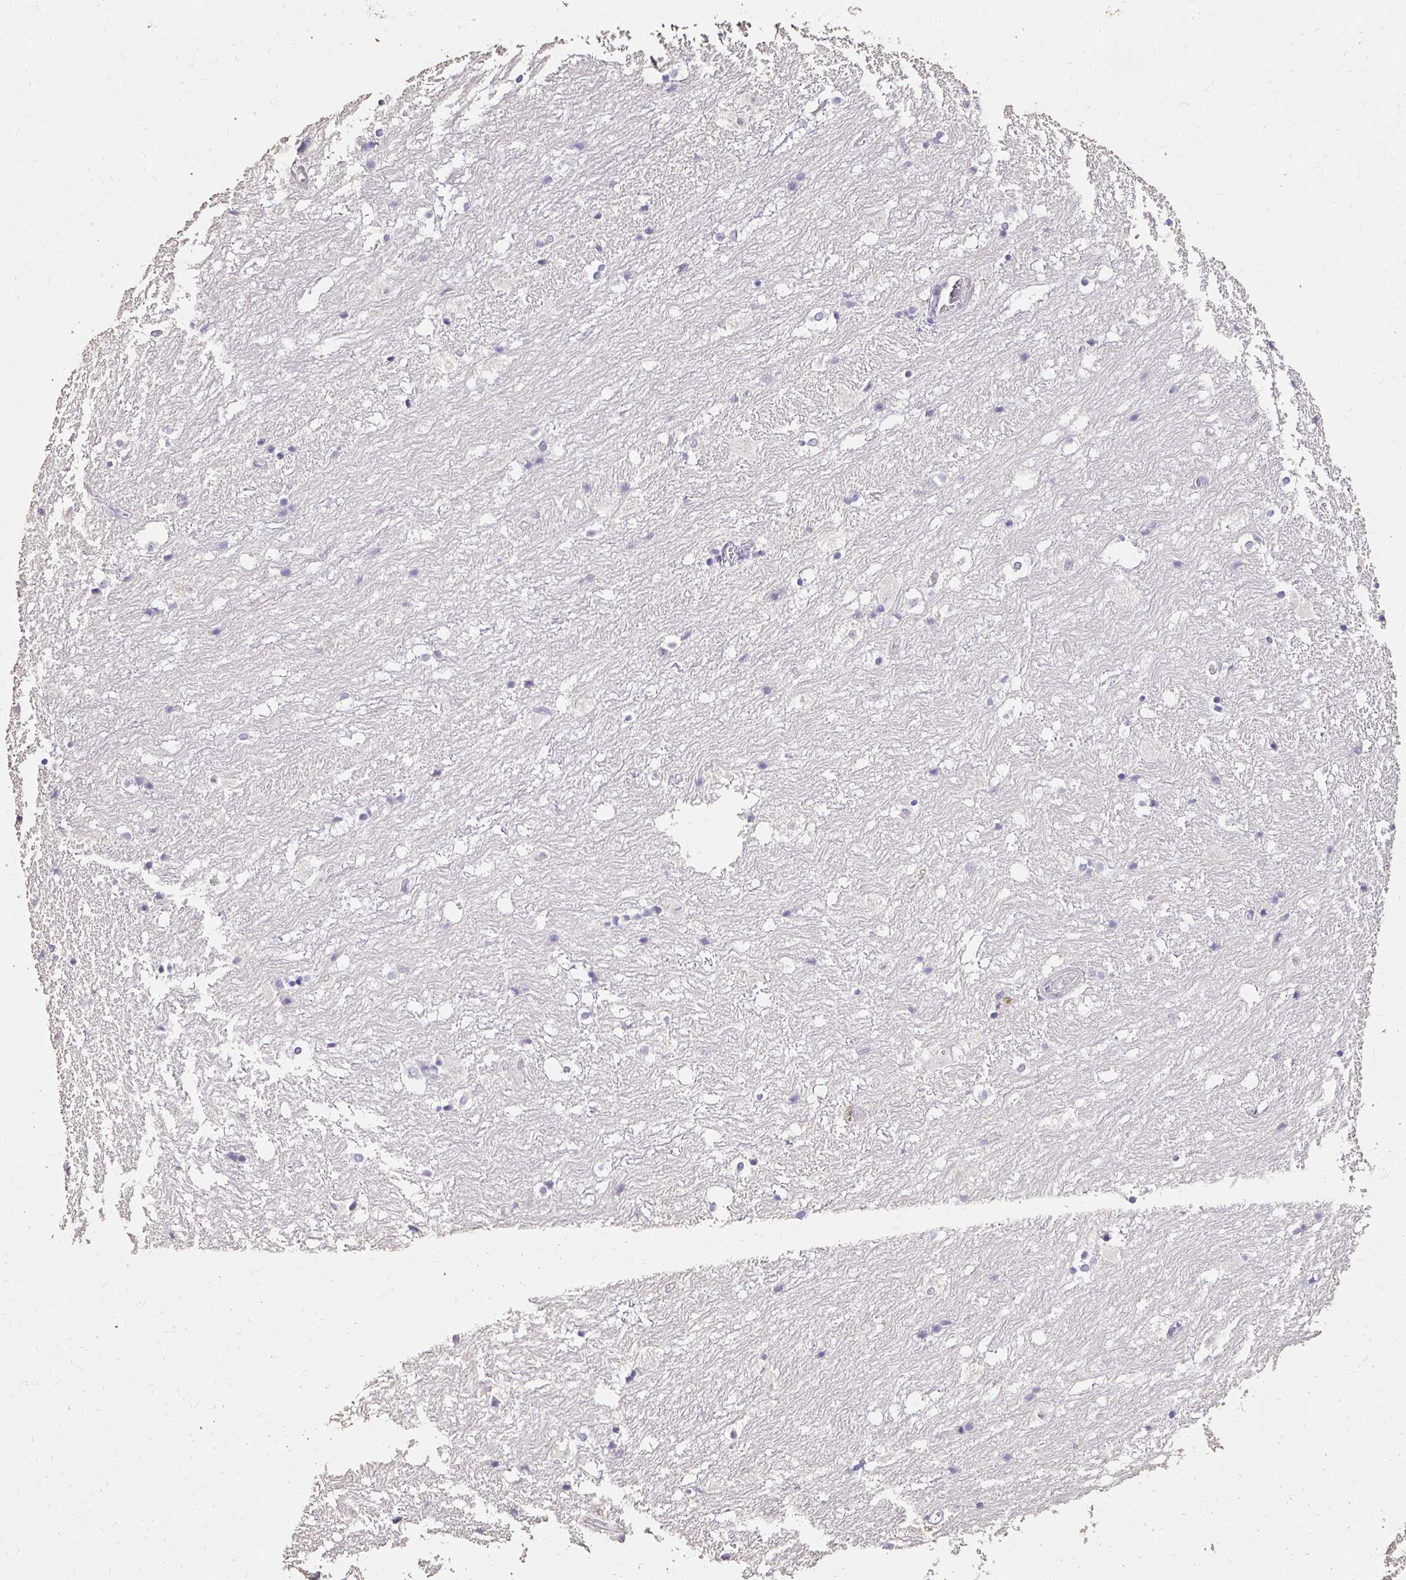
{"staining": {"intensity": "negative", "quantity": "none", "location": "none"}, "tissue": "hippocampus", "cell_type": "Glial cells", "image_type": "normal", "snomed": [{"axis": "morphology", "description": "Normal tissue, NOS"}, {"axis": "topography", "description": "Hippocampus"}], "caption": "Human hippocampus stained for a protein using IHC demonstrates no staining in glial cells.", "gene": "UGT1A6", "patient": {"sex": "female", "age": 52}}